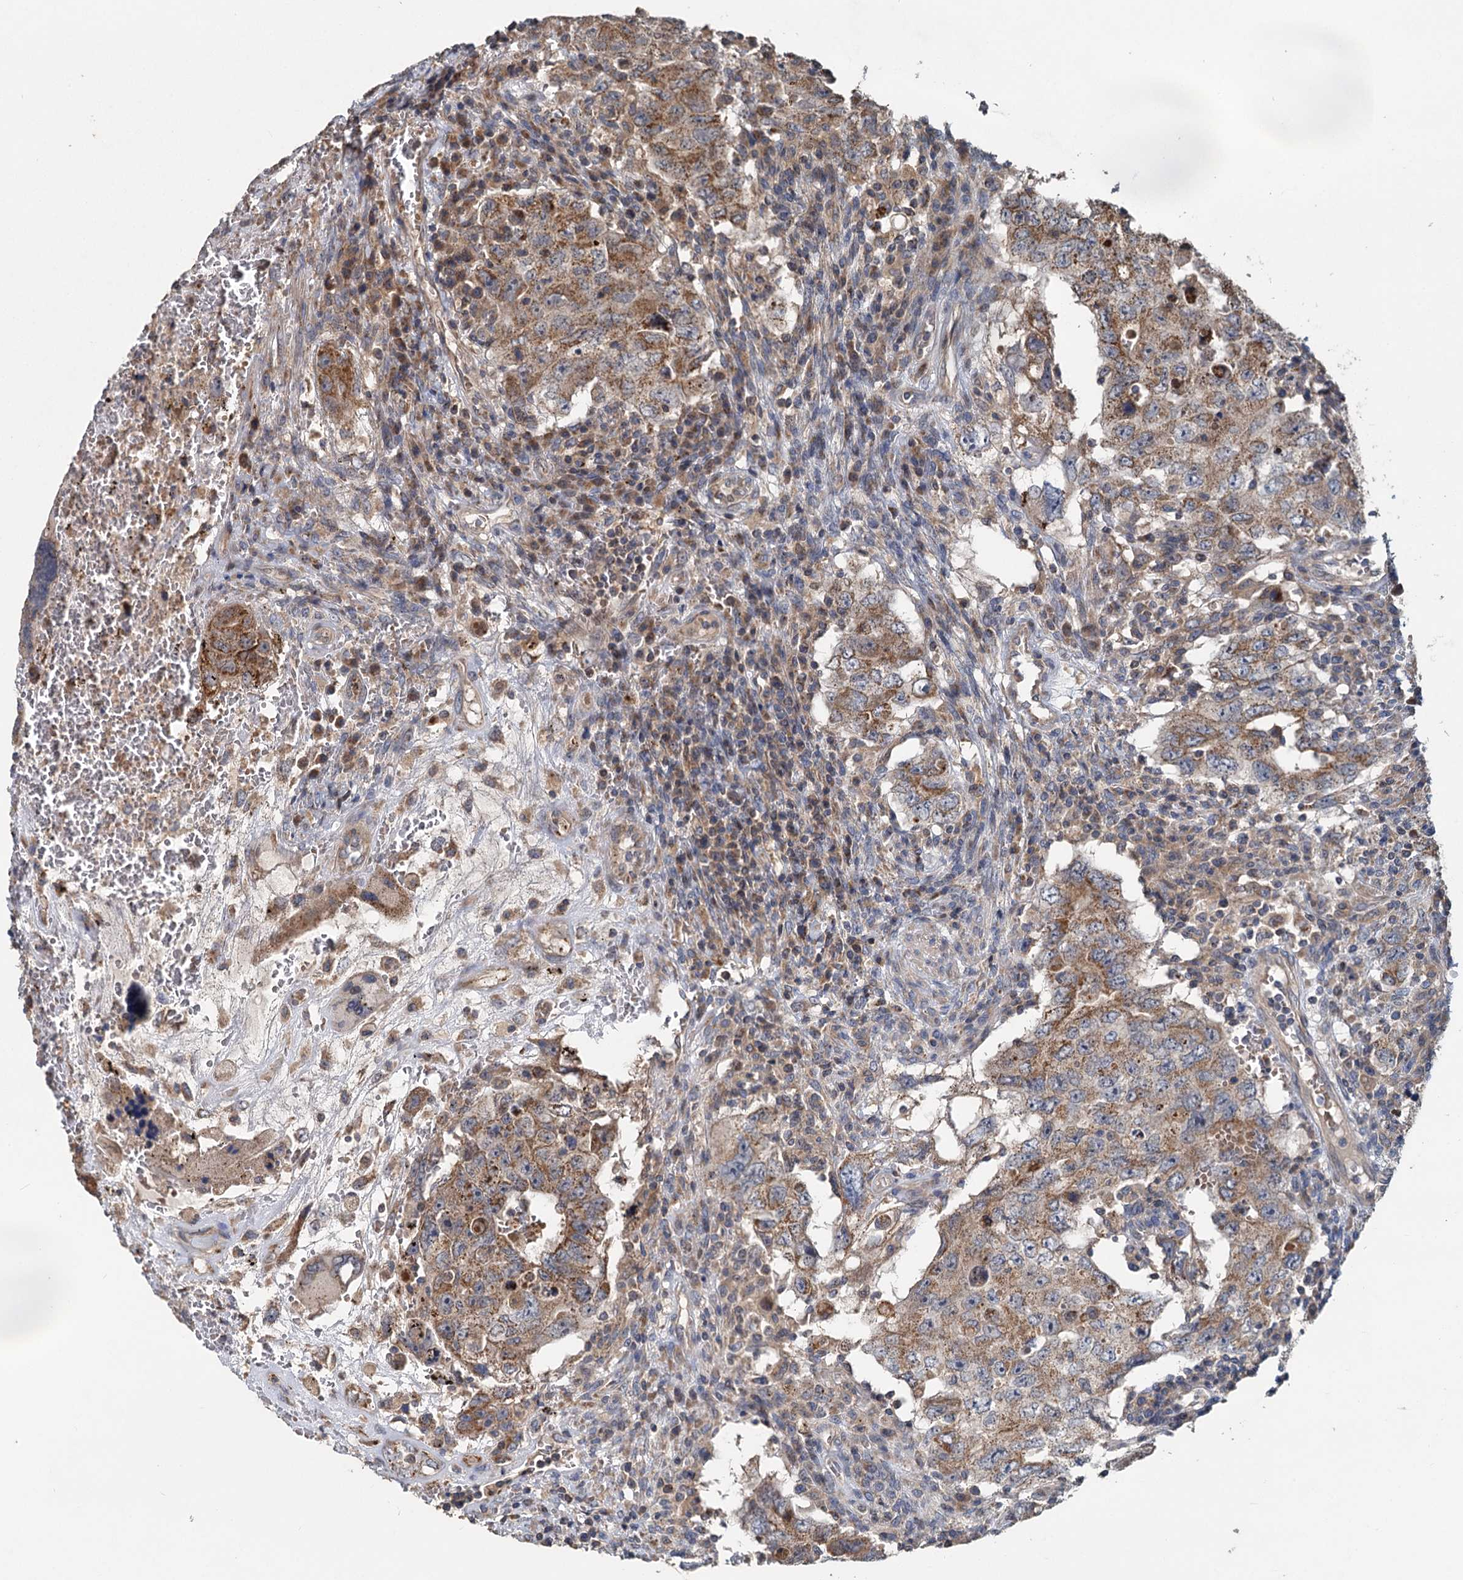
{"staining": {"intensity": "moderate", "quantity": ">75%", "location": "cytoplasmic/membranous"}, "tissue": "testis cancer", "cell_type": "Tumor cells", "image_type": "cancer", "snomed": [{"axis": "morphology", "description": "Carcinoma, Embryonal, NOS"}, {"axis": "topography", "description": "Testis"}], "caption": "Tumor cells demonstrate medium levels of moderate cytoplasmic/membranous staining in about >75% of cells in embryonal carcinoma (testis). (DAB (3,3'-diaminobenzidine) IHC, brown staining for protein, blue staining for nuclei).", "gene": "OTUB1", "patient": {"sex": "male", "age": 26}}